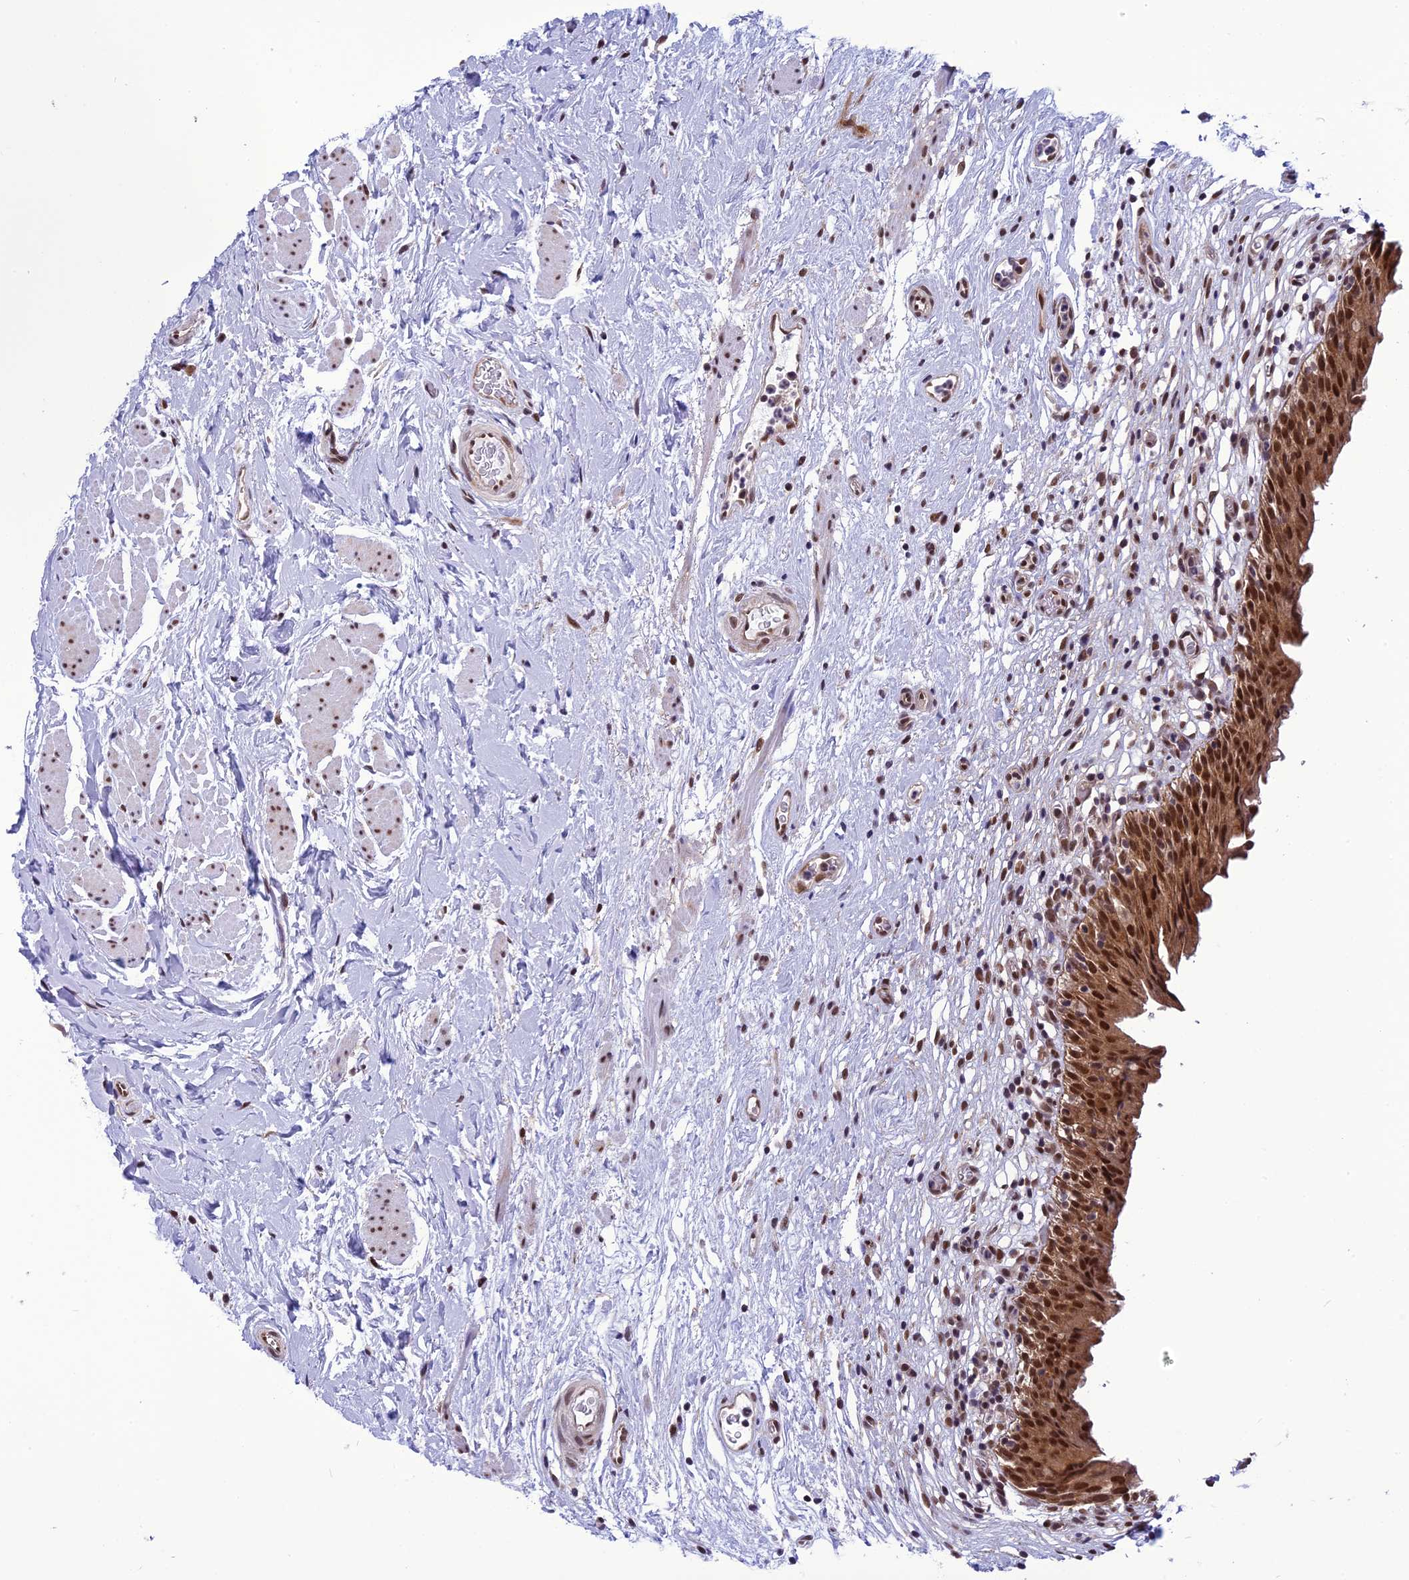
{"staining": {"intensity": "strong", "quantity": ">75%", "location": "cytoplasmic/membranous,nuclear"}, "tissue": "urinary bladder", "cell_type": "Urothelial cells", "image_type": "normal", "snomed": [{"axis": "morphology", "description": "Normal tissue, NOS"}, {"axis": "morphology", "description": "Inflammation, NOS"}, {"axis": "topography", "description": "Urinary bladder"}], "caption": "Immunohistochemistry (IHC) (DAB (3,3'-diaminobenzidine)) staining of benign human urinary bladder demonstrates strong cytoplasmic/membranous,nuclear protein expression in approximately >75% of urothelial cells.", "gene": "RTRAF", "patient": {"sex": "male", "age": 63}}